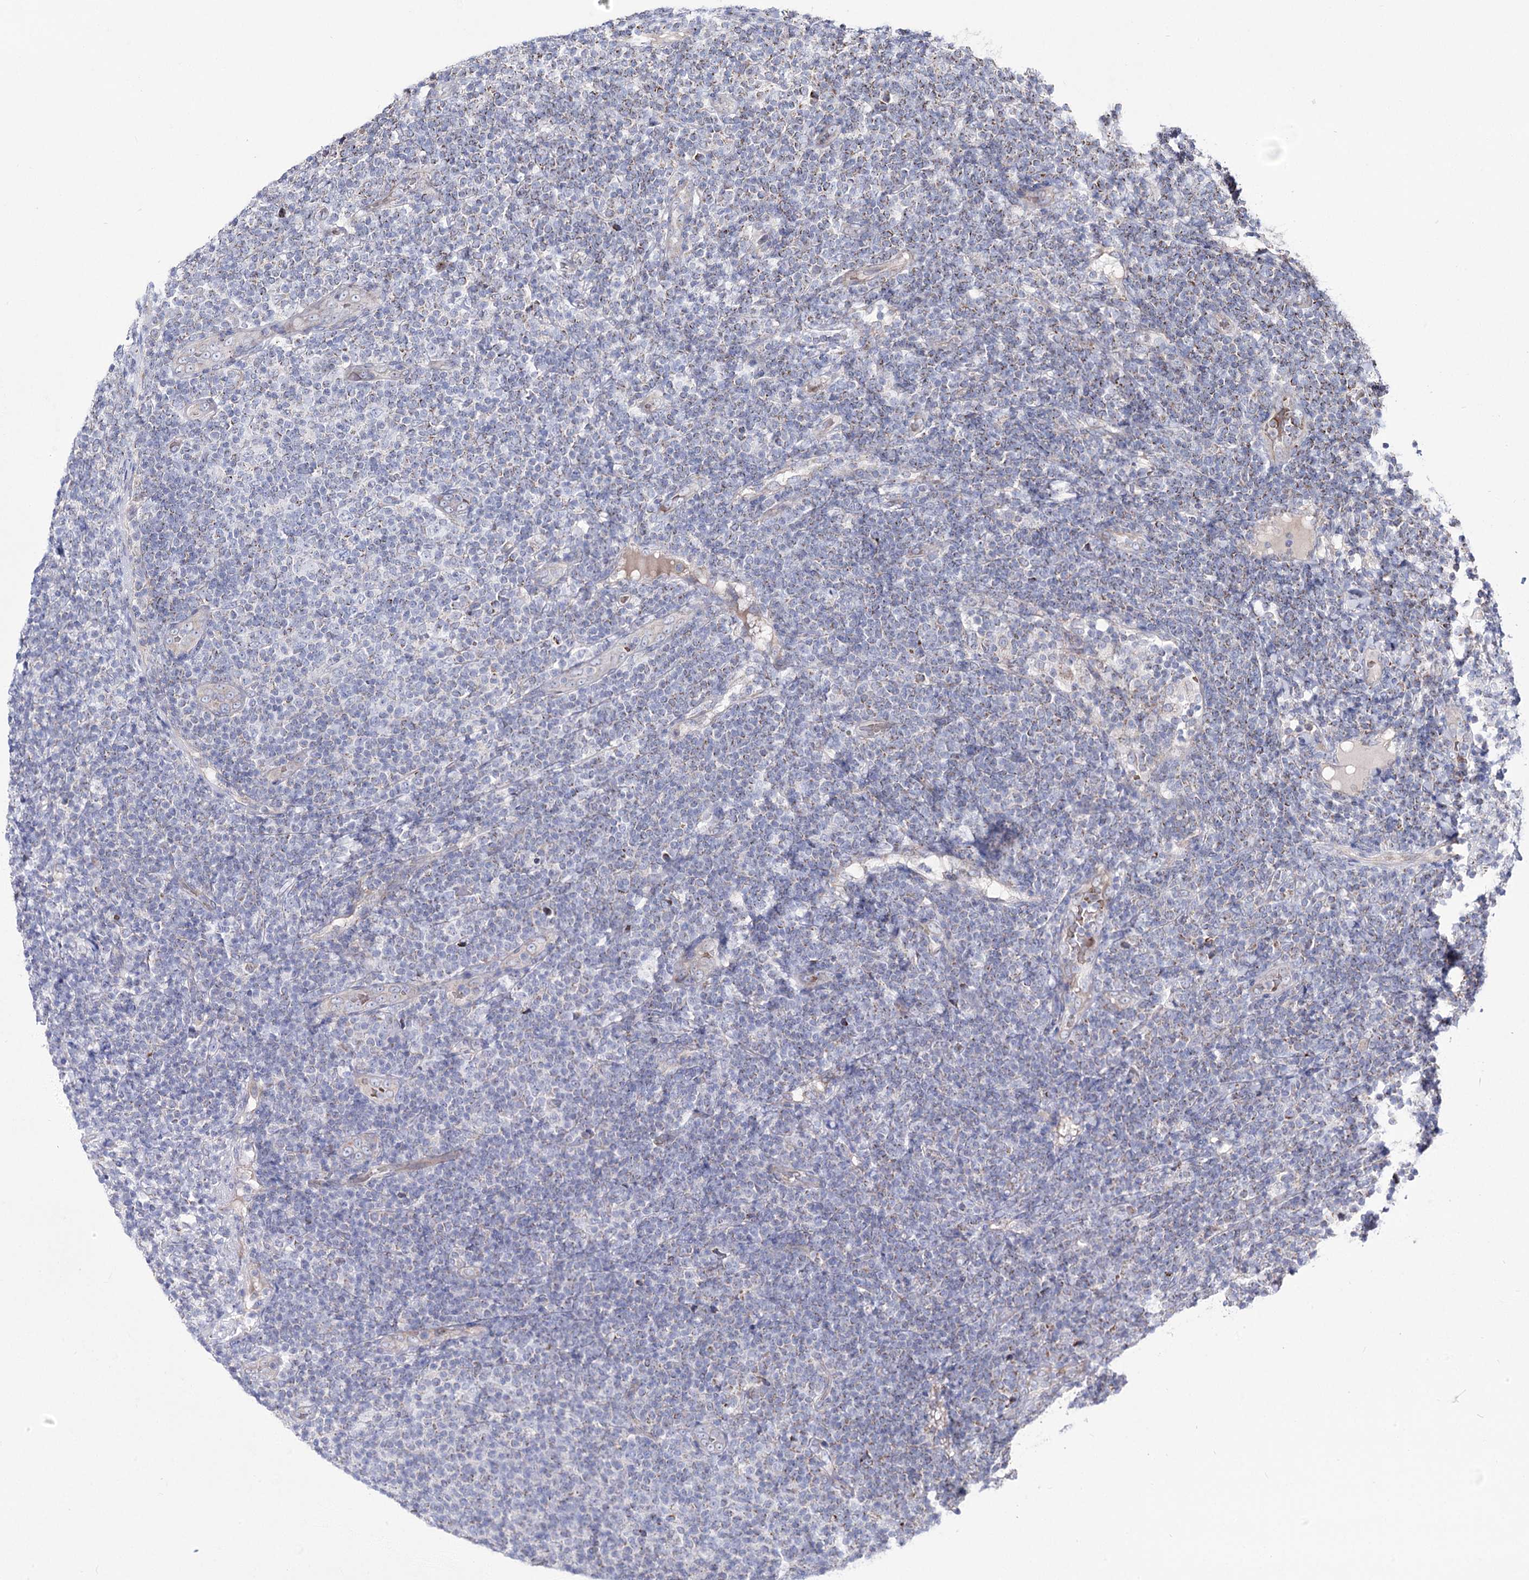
{"staining": {"intensity": "negative", "quantity": "none", "location": "none"}, "tissue": "lymphoma", "cell_type": "Tumor cells", "image_type": "cancer", "snomed": [{"axis": "morphology", "description": "Malignant lymphoma, non-Hodgkin's type, Low grade"}, {"axis": "topography", "description": "Lymph node"}], "caption": "This is a image of IHC staining of malignant lymphoma, non-Hodgkin's type (low-grade), which shows no positivity in tumor cells.", "gene": "OSBPL5", "patient": {"sex": "male", "age": 66}}